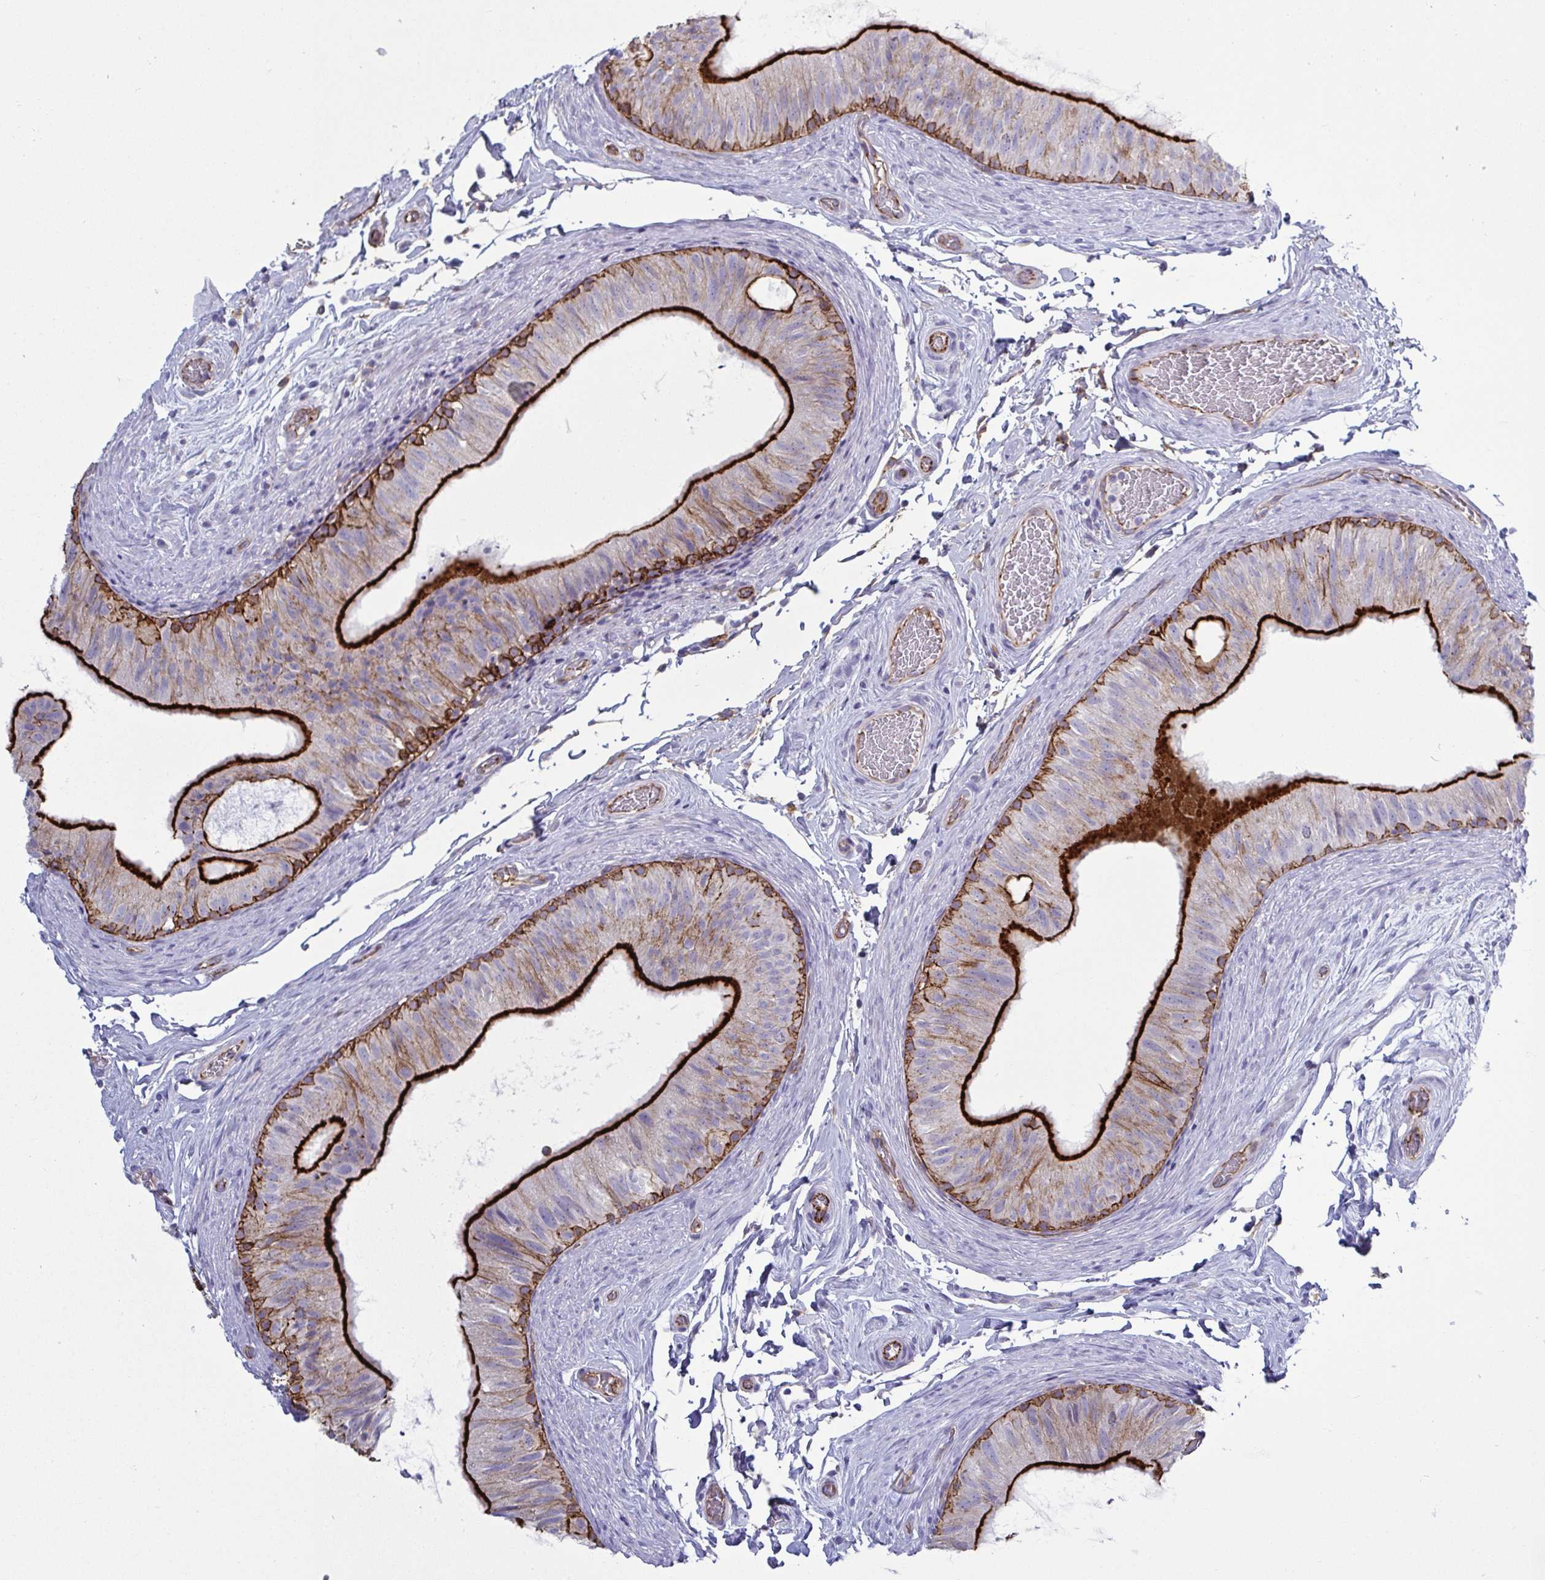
{"staining": {"intensity": "strong", "quantity": "25%-75%", "location": "cytoplasmic/membranous"}, "tissue": "epididymis", "cell_type": "Glandular cells", "image_type": "normal", "snomed": [{"axis": "morphology", "description": "Normal tissue, NOS"}, {"axis": "topography", "description": "Epididymis, spermatic cord, NOS"}, {"axis": "topography", "description": "Epididymis"}], "caption": "A micrograph of epididymis stained for a protein exhibits strong cytoplasmic/membranous brown staining in glandular cells. Nuclei are stained in blue.", "gene": "LIMA1", "patient": {"sex": "male", "age": 31}}